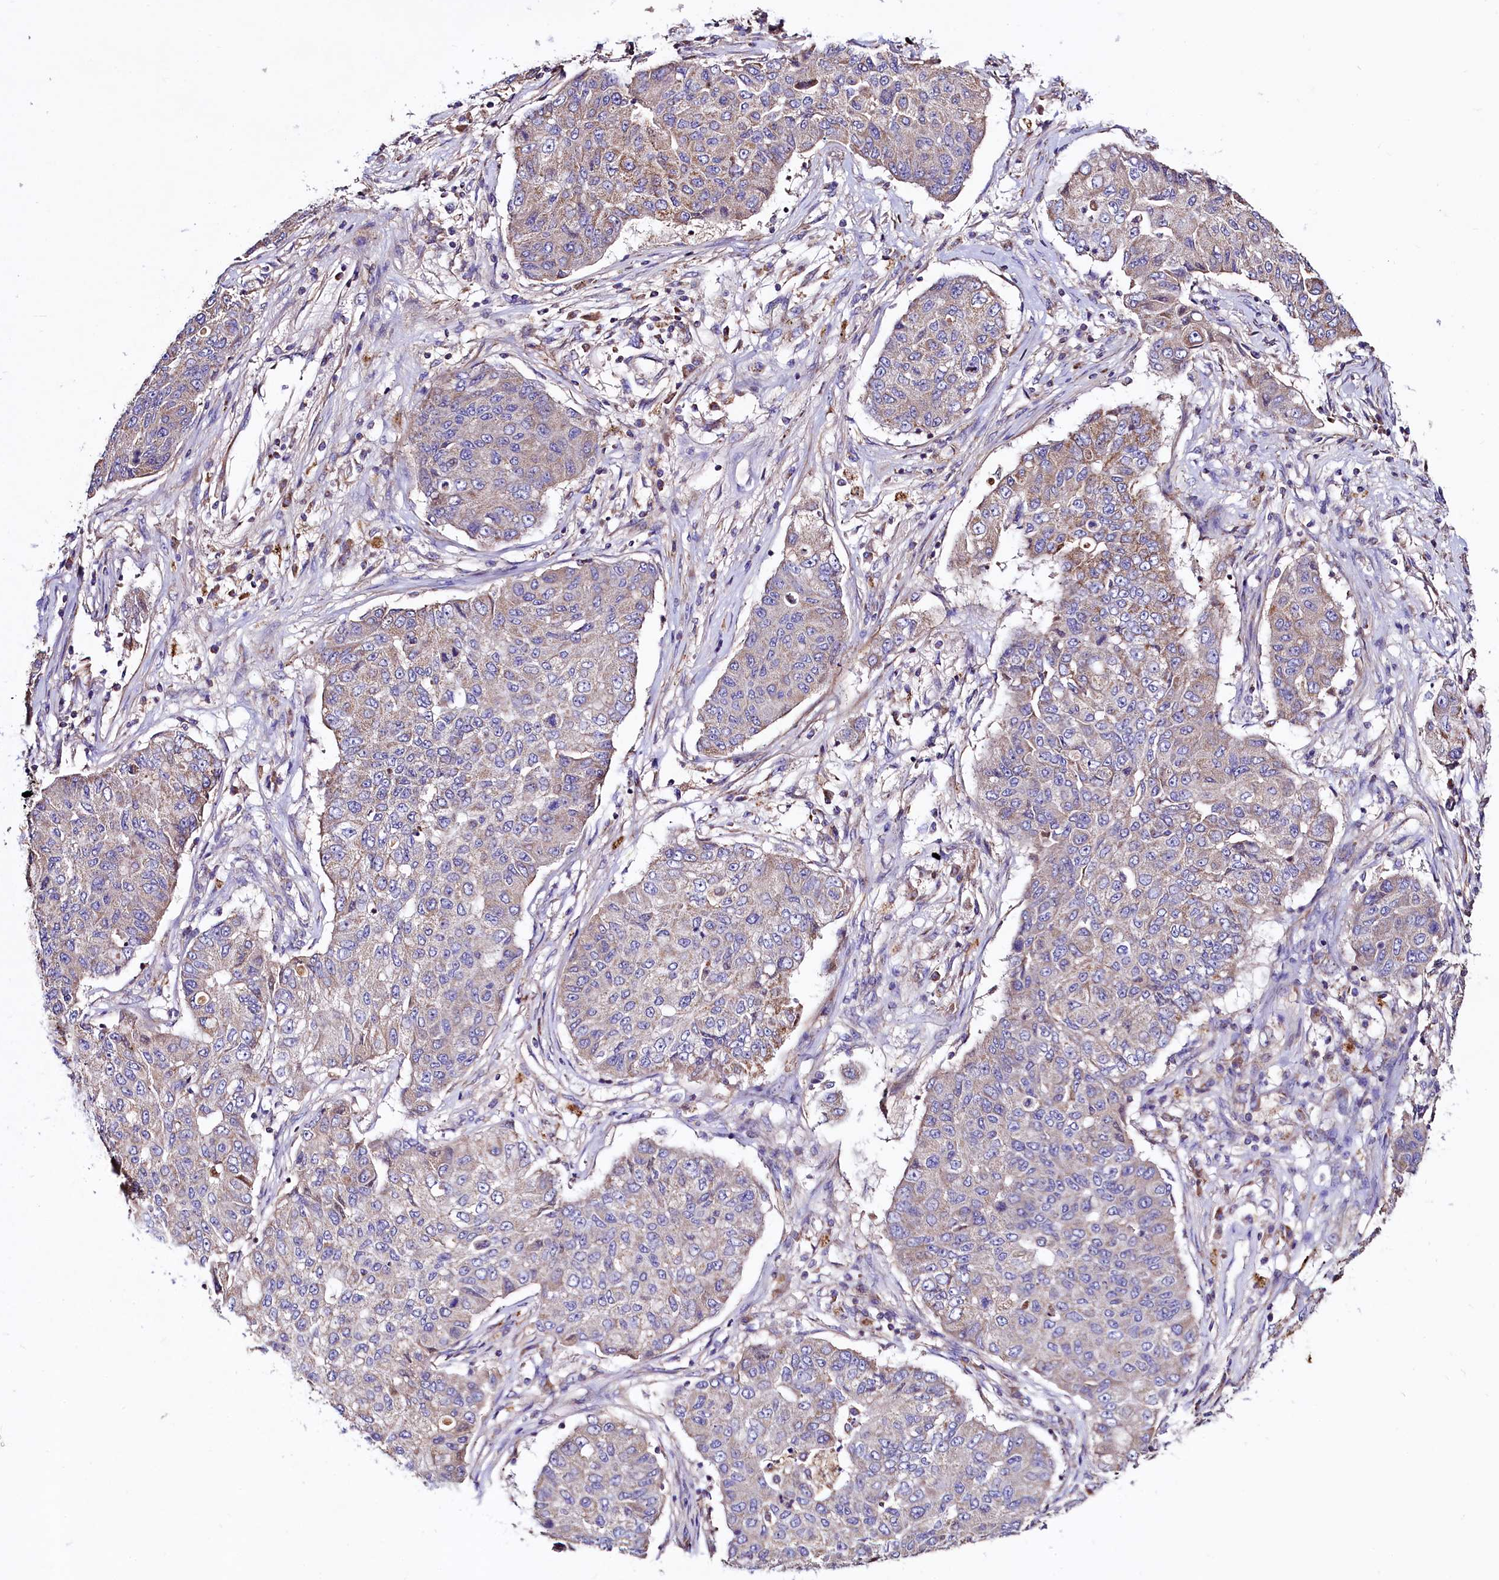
{"staining": {"intensity": "weak", "quantity": "<25%", "location": "cytoplasmic/membranous"}, "tissue": "lung cancer", "cell_type": "Tumor cells", "image_type": "cancer", "snomed": [{"axis": "morphology", "description": "Squamous cell carcinoma, NOS"}, {"axis": "topography", "description": "Lung"}], "caption": "There is no significant expression in tumor cells of lung cancer.", "gene": "CIAO3", "patient": {"sex": "male", "age": 74}}